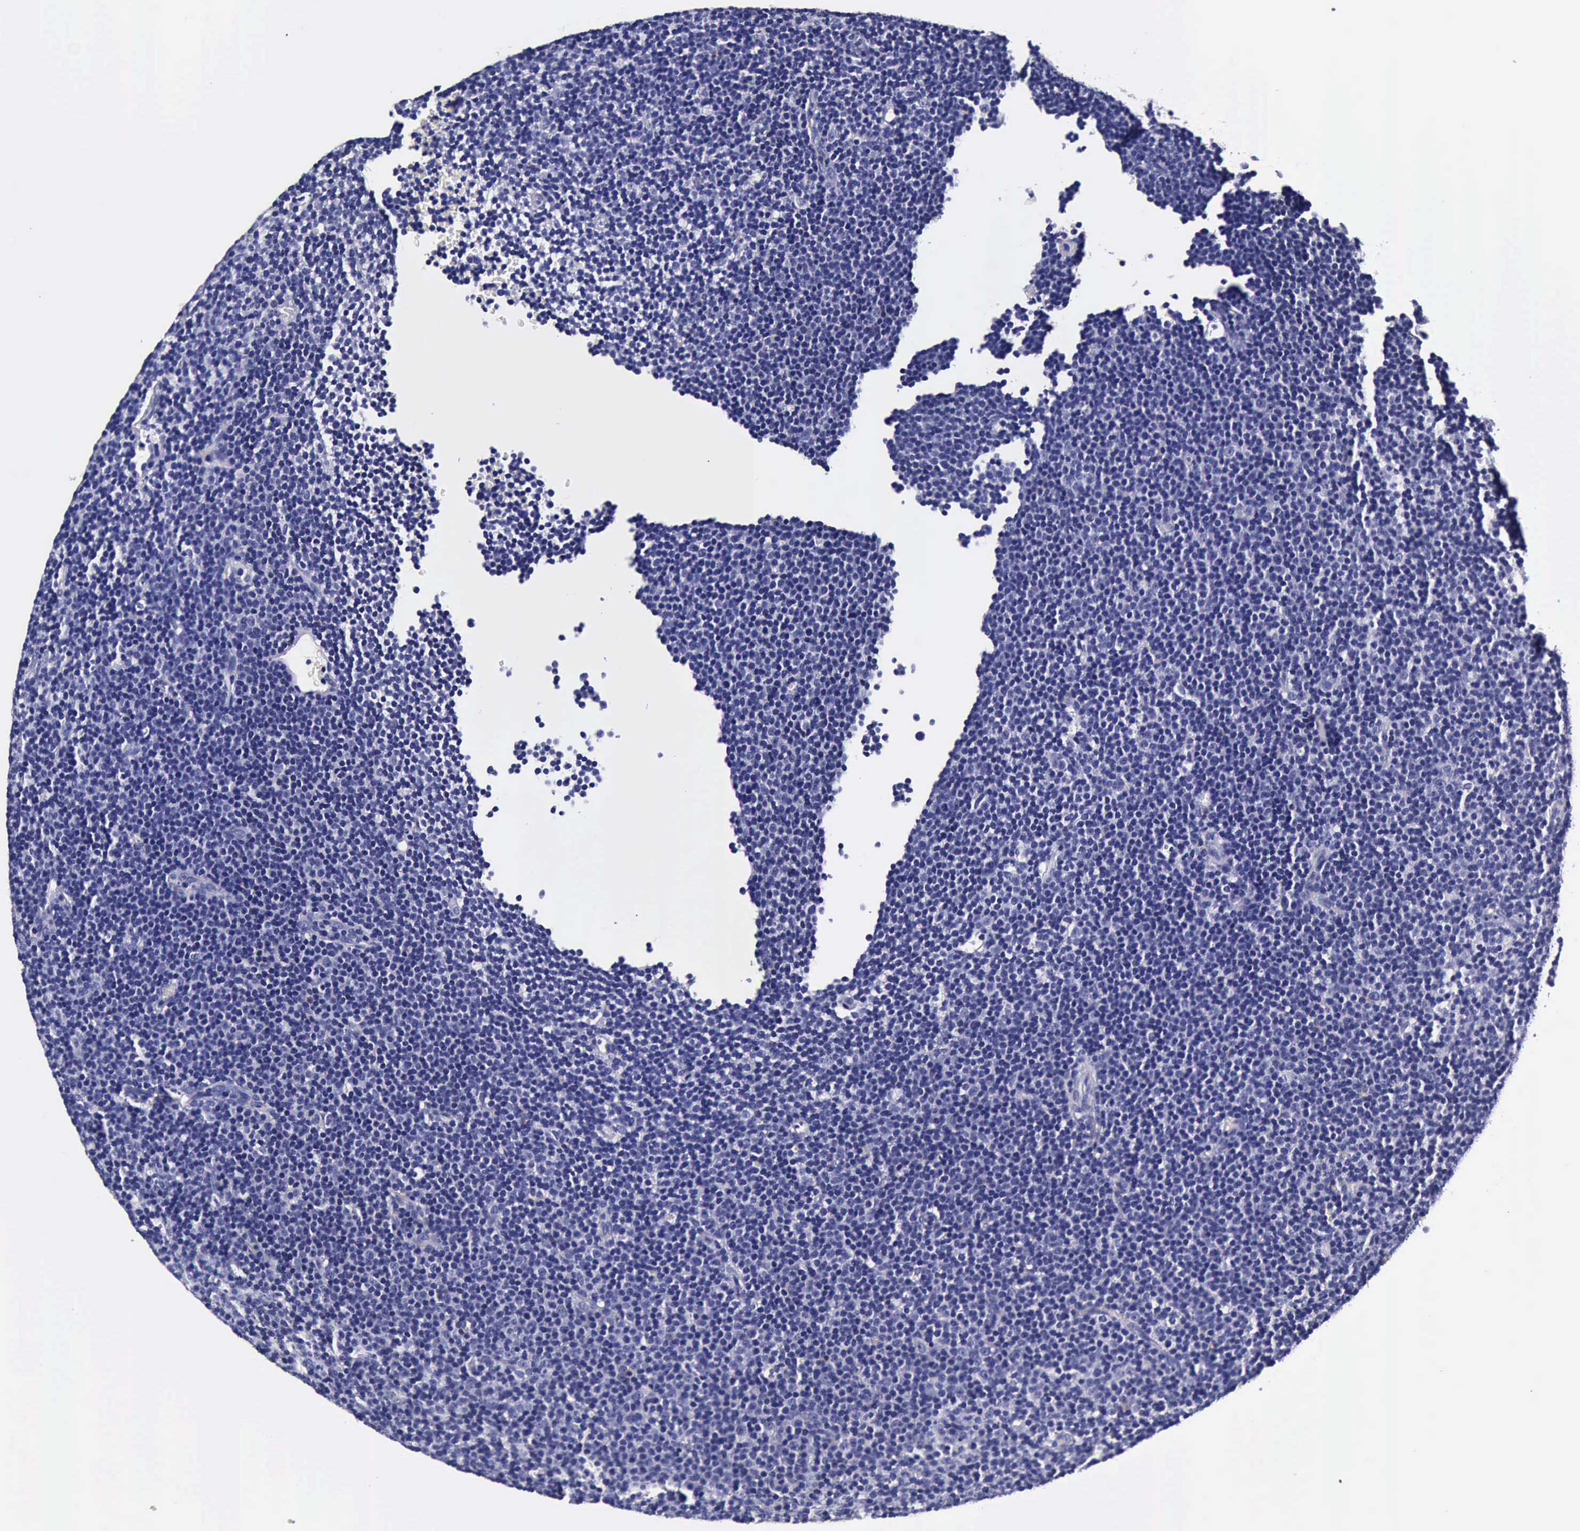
{"staining": {"intensity": "negative", "quantity": "none", "location": "none"}, "tissue": "lymphoma", "cell_type": "Tumor cells", "image_type": "cancer", "snomed": [{"axis": "morphology", "description": "Malignant lymphoma, non-Hodgkin's type, Low grade"}, {"axis": "topography", "description": "Lymph node"}], "caption": "DAB immunohistochemical staining of malignant lymphoma, non-Hodgkin's type (low-grade) shows no significant positivity in tumor cells.", "gene": "IAPP", "patient": {"sex": "male", "age": 57}}